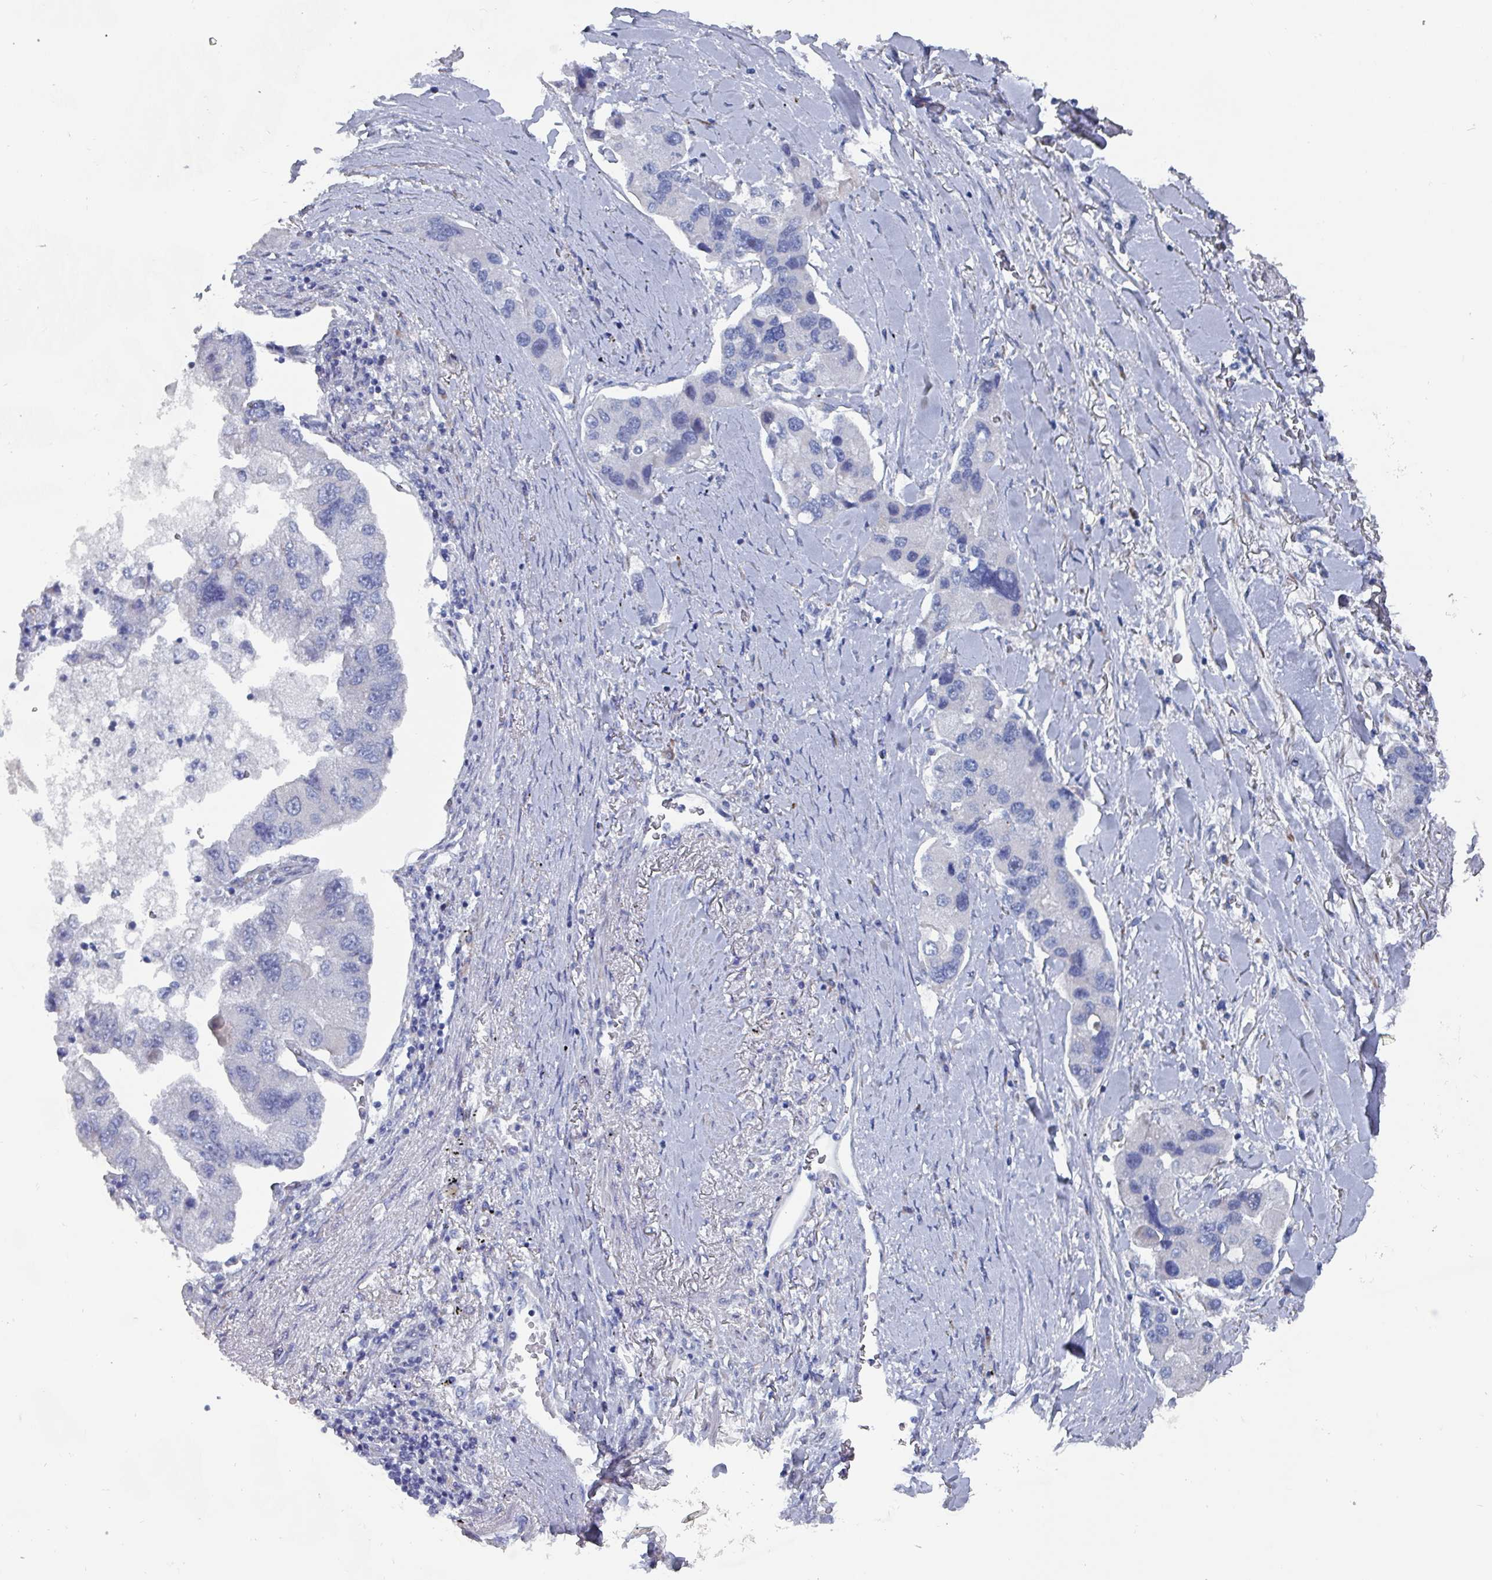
{"staining": {"intensity": "negative", "quantity": "none", "location": "none"}, "tissue": "lung cancer", "cell_type": "Tumor cells", "image_type": "cancer", "snomed": [{"axis": "morphology", "description": "Adenocarcinoma, NOS"}, {"axis": "topography", "description": "Lung"}], "caption": "An immunohistochemistry (IHC) image of lung cancer is shown. There is no staining in tumor cells of lung cancer.", "gene": "DRD5", "patient": {"sex": "female", "age": 54}}